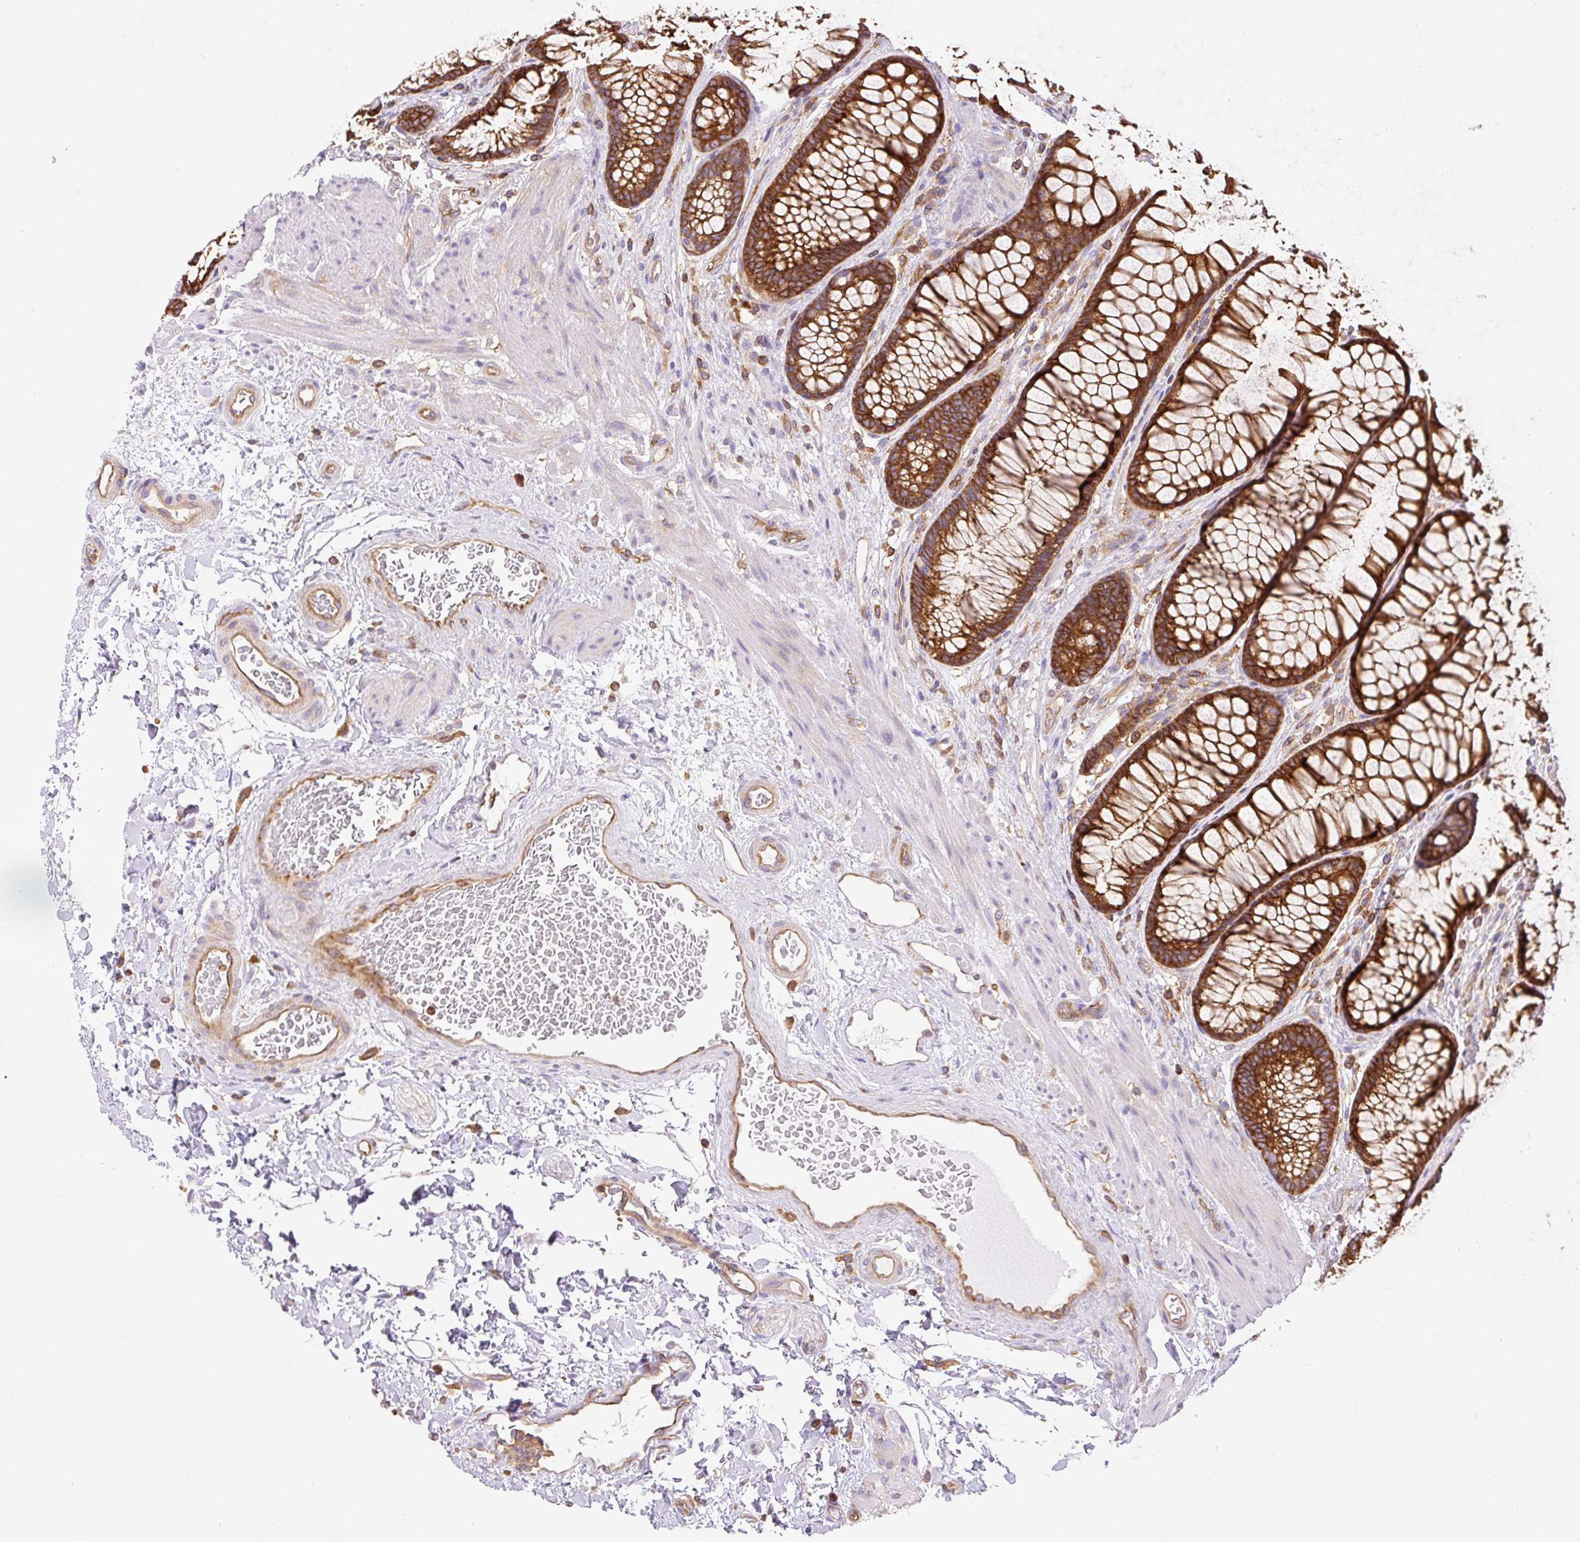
{"staining": {"intensity": "moderate", "quantity": ">75%", "location": "cytoplasmic/membranous"}, "tissue": "colon", "cell_type": "Endothelial cells", "image_type": "normal", "snomed": [{"axis": "morphology", "description": "Normal tissue, NOS"}, {"axis": "topography", "description": "Colon"}], "caption": "The micrograph shows immunohistochemical staining of benign colon. There is moderate cytoplasmic/membranous staining is present in approximately >75% of endothelial cells. The protein is shown in brown color, while the nuclei are stained blue.", "gene": "DNM2", "patient": {"sex": "female", "age": 82}}